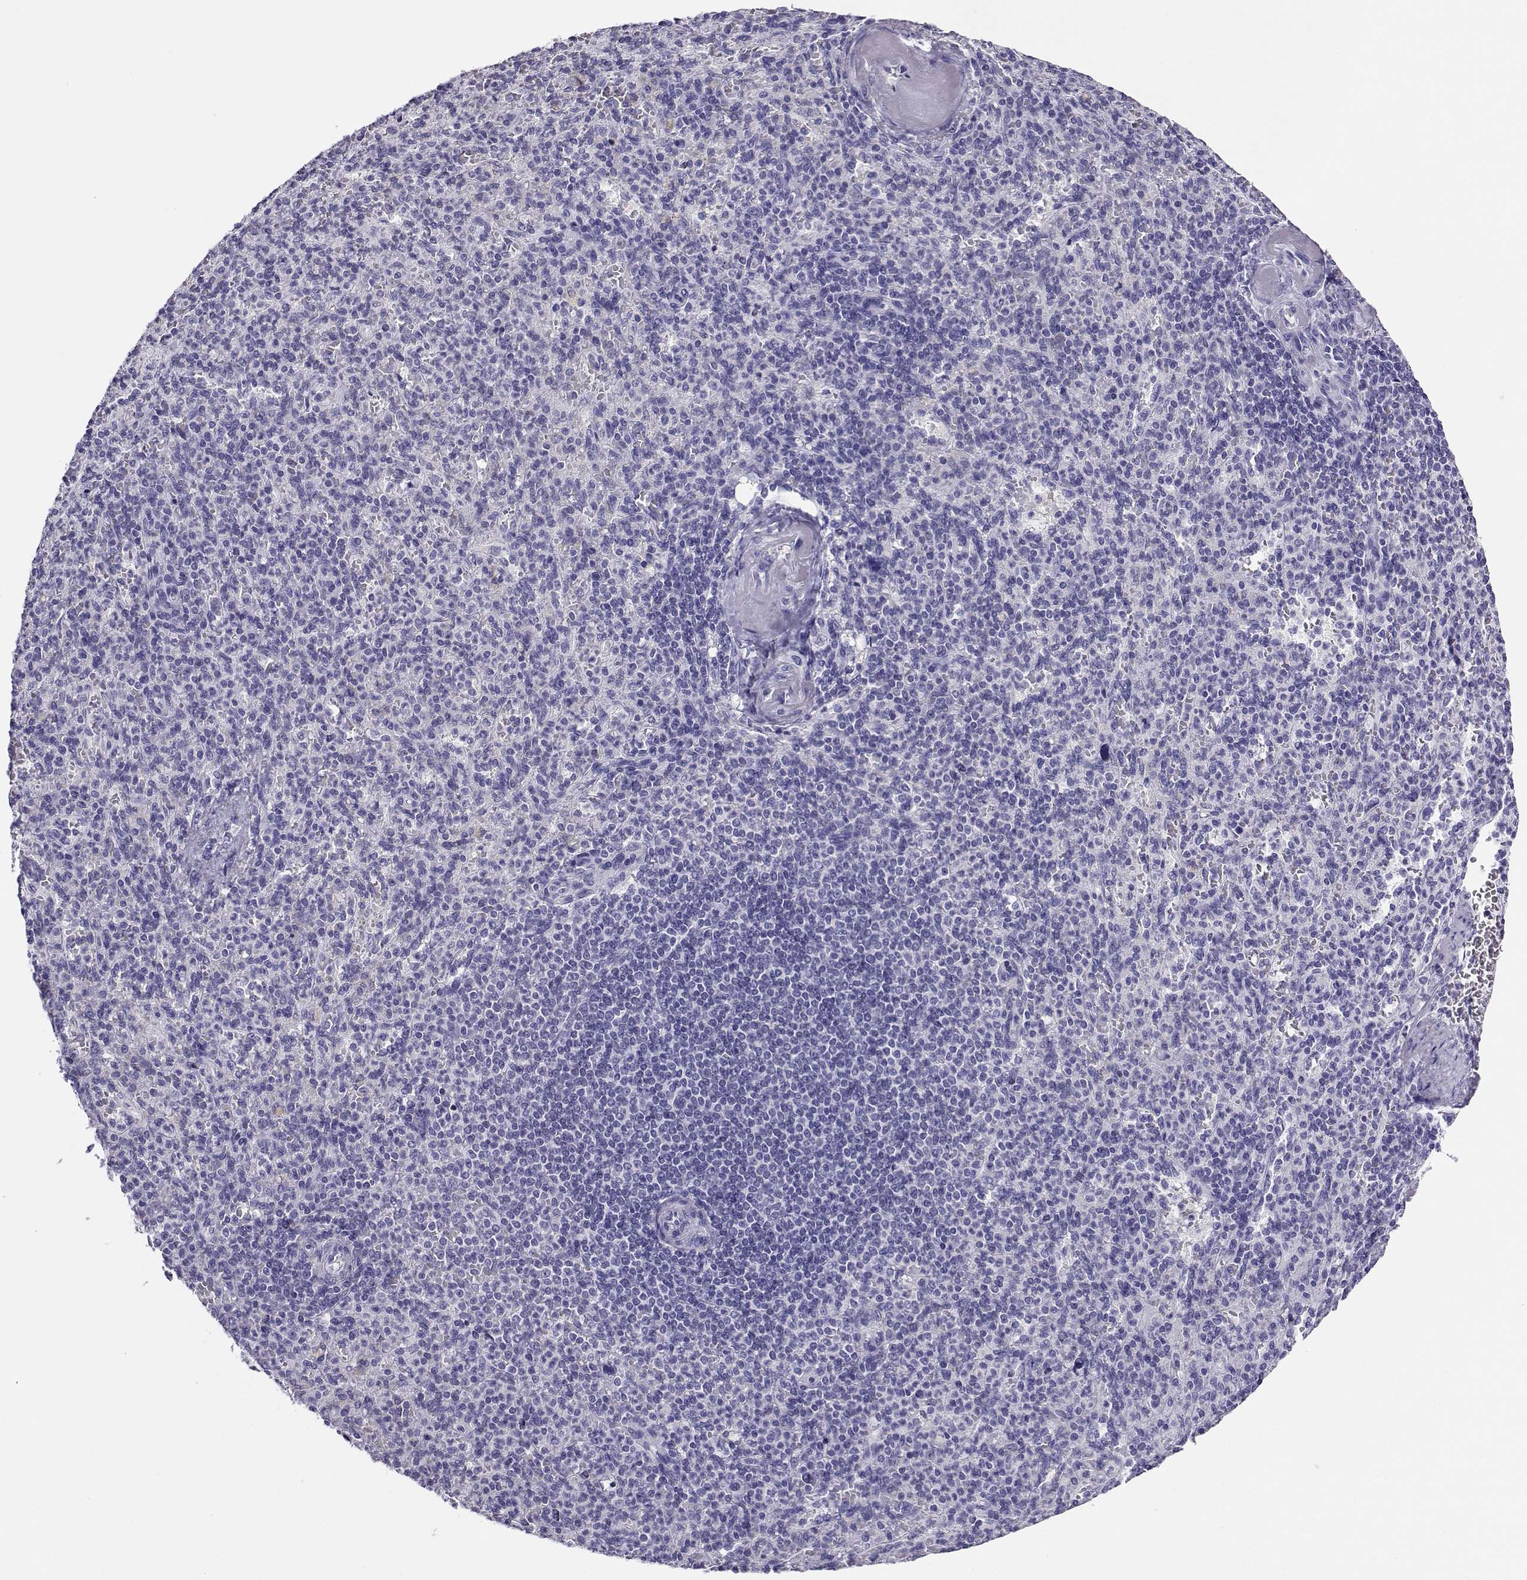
{"staining": {"intensity": "negative", "quantity": "none", "location": "none"}, "tissue": "spleen", "cell_type": "Cells in red pulp", "image_type": "normal", "snomed": [{"axis": "morphology", "description": "Normal tissue, NOS"}, {"axis": "topography", "description": "Spleen"}], "caption": "DAB immunohistochemical staining of normal spleen exhibits no significant expression in cells in red pulp.", "gene": "RHOXF2B", "patient": {"sex": "female", "age": 74}}